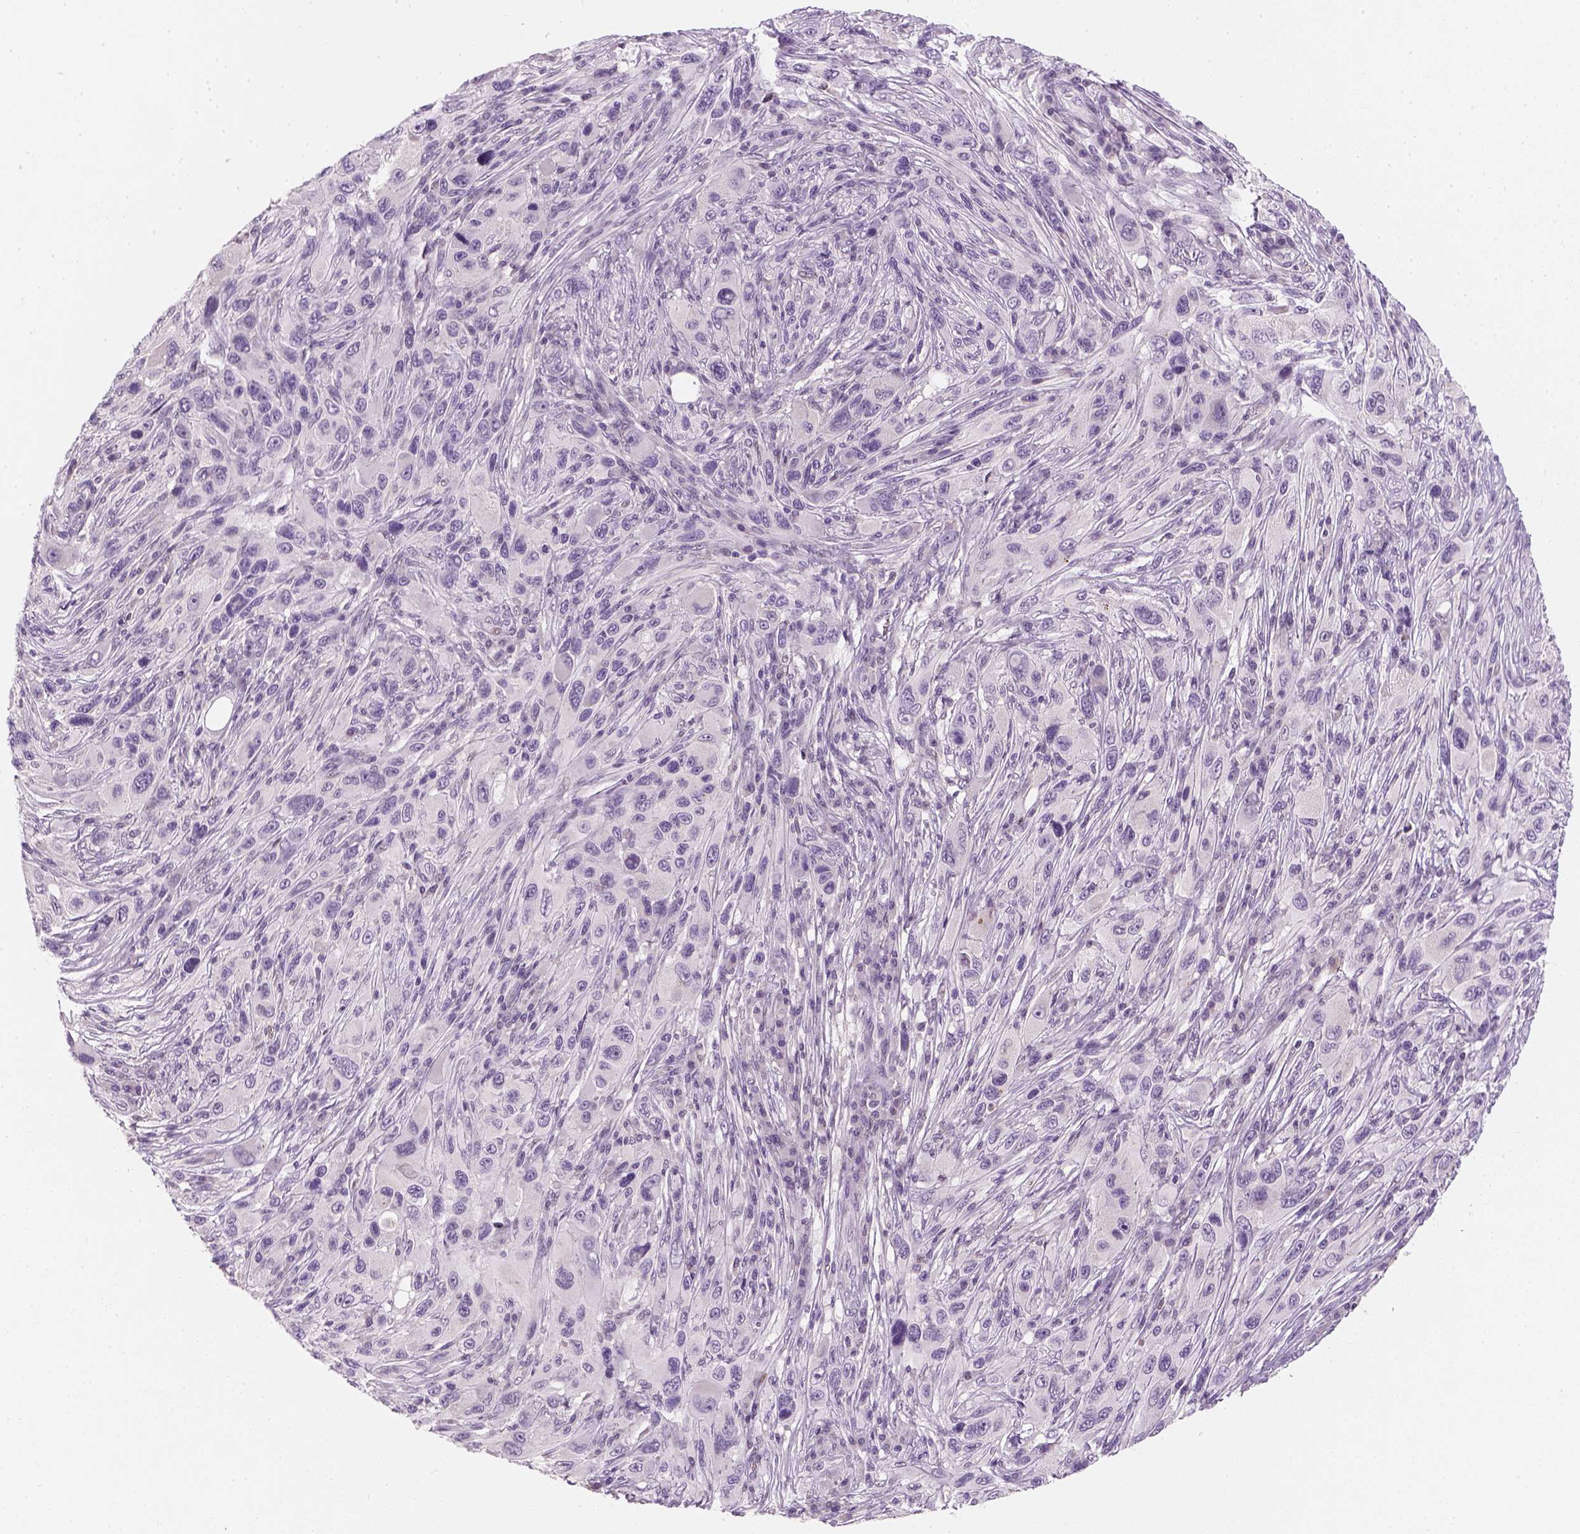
{"staining": {"intensity": "negative", "quantity": "none", "location": "none"}, "tissue": "melanoma", "cell_type": "Tumor cells", "image_type": "cancer", "snomed": [{"axis": "morphology", "description": "Malignant melanoma, NOS"}, {"axis": "topography", "description": "Skin"}], "caption": "Protein analysis of malignant melanoma exhibits no significant expression in tumor cells.", "gene": "TP53", "patient": {"sex": "male", "age": 53}}